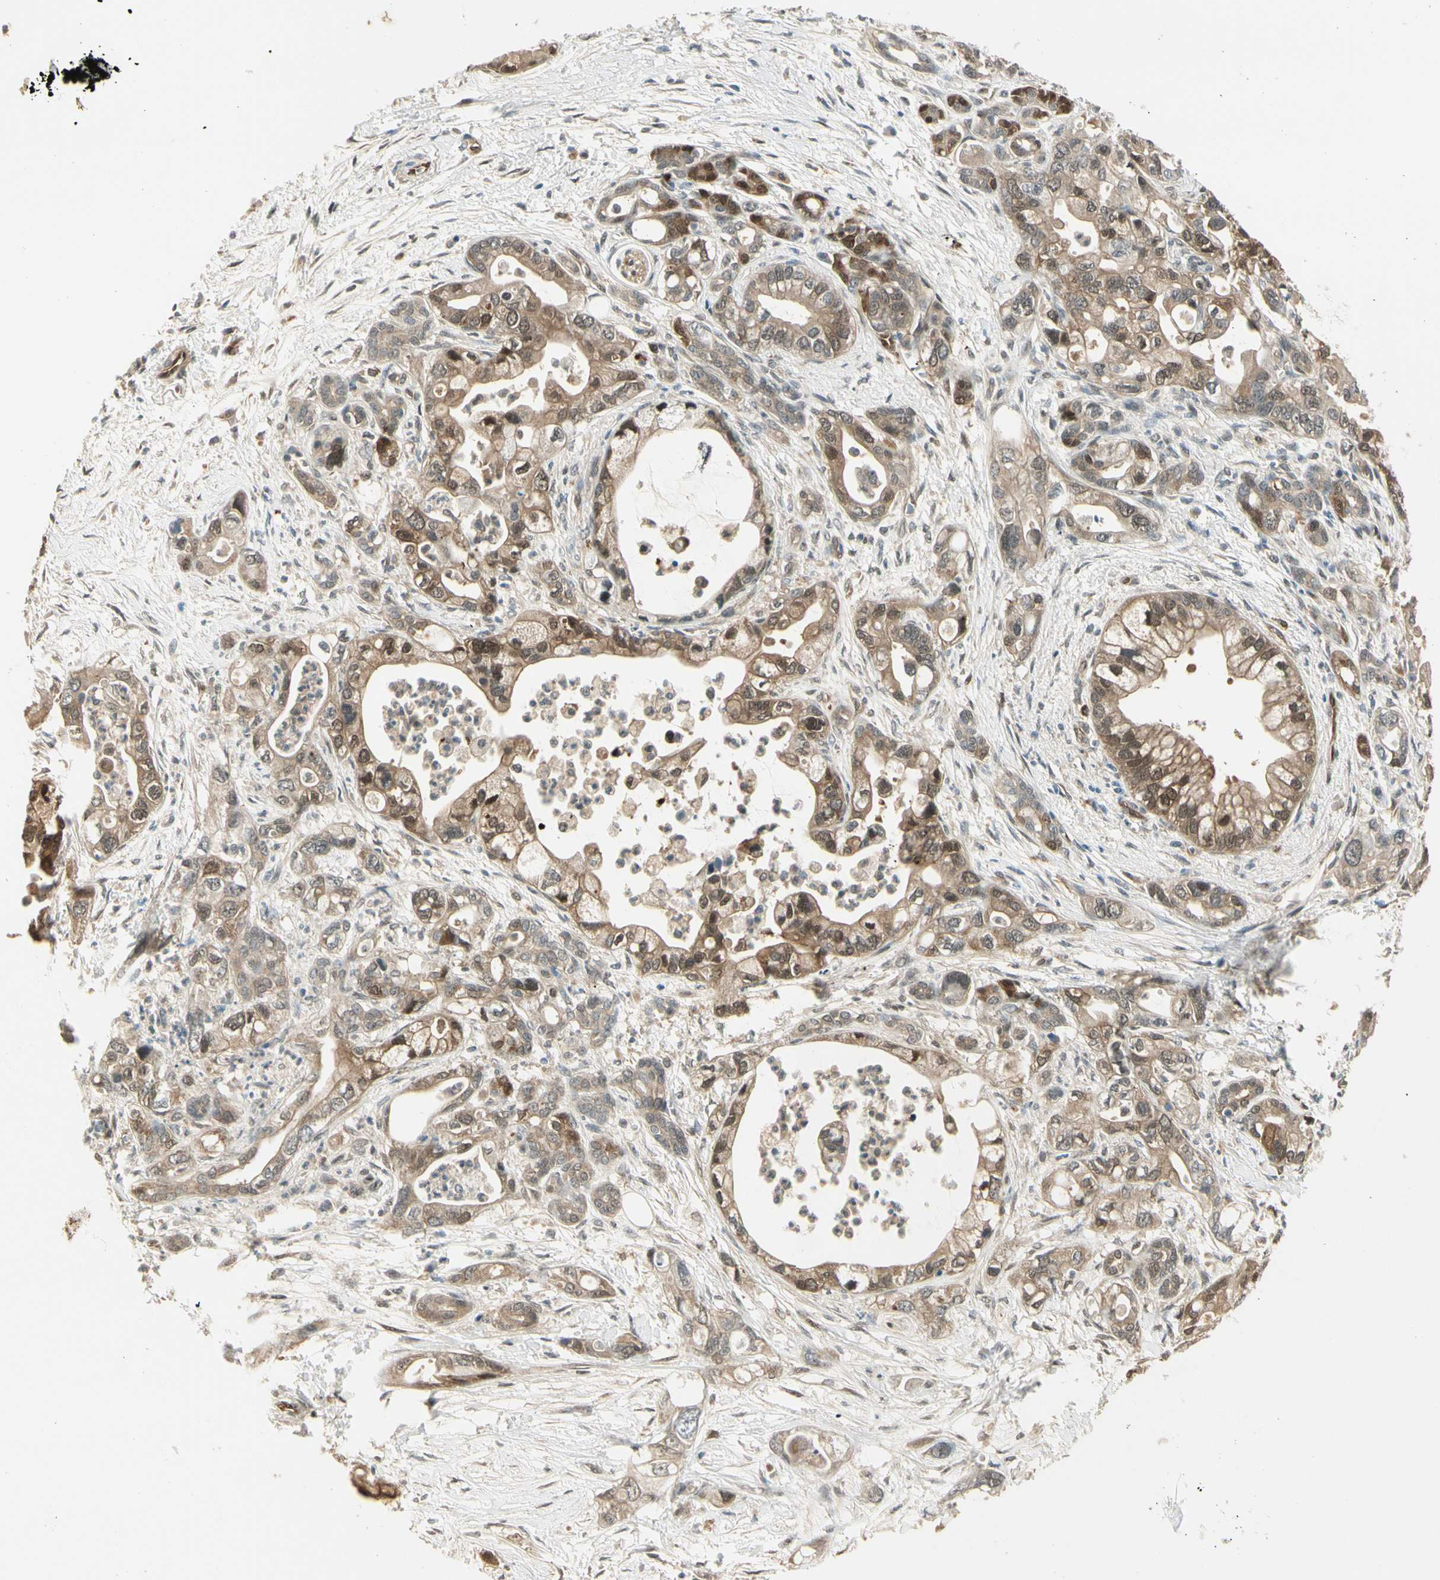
{"staining": {"intensity": "moderate", "quantity": ">75%", "location": "cytoplasmic/membranous,nuclear"}, "tissue": "pancreatic cancer", "cell_type": "Tumor cells", "image_type": "cancer", "snomed": [{"axis": "morphology", "description": "Adenocarcinoma, NOS"}, {"axis": "topography", "description": "Pancreas"}], "caption": "A brown stain shows moderate cytoplasmic/membranous and nuclear staining of a protein in adenocarcinoma (pancreatic) tumor cells.", "gene": "SERPINB6", "patient": {"sex": "male", "age": 70}}